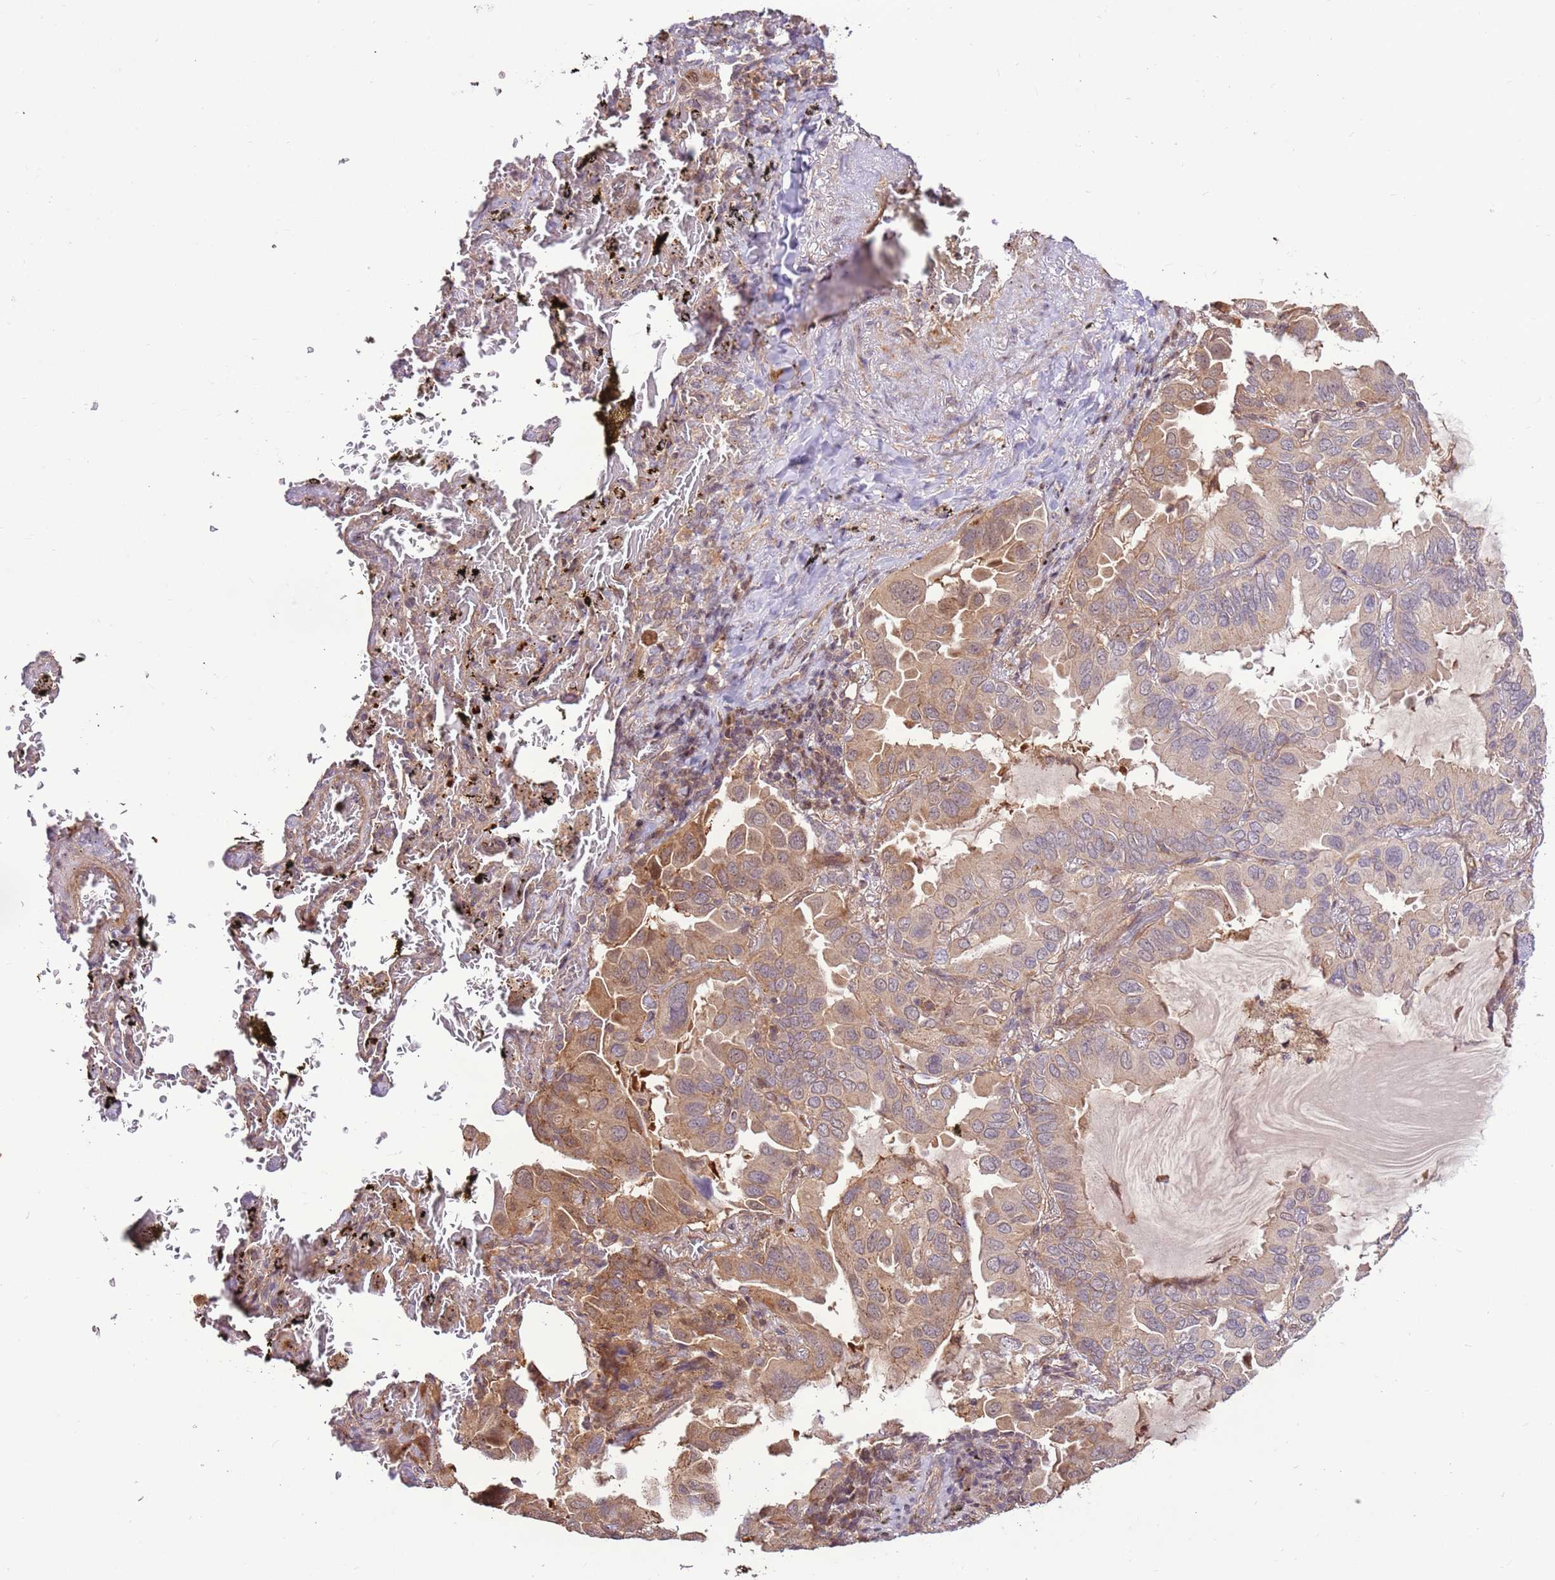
{"staining": {"intensity": "moderate", "quantity": "25%-75%", "location": "cytoplasmic/membranous"}, "tissue": "lung cancer", "cell_type": "Tumor cells", "image_type": "cancer", "snomed": [{"axis": "morphology", "description": "Adenocarcinoma, NOS"}, {"axis": "topography", "description": "Lung"}], "caption": "Moderate cytoplasmic/membranous positivity is present in approximately 25%-75% of tumor cells in lung adenocarcinoma. The staining was performed using DAB (3,3'-diaminobenzidine), with brown indicating positive protein expression. Nuclei are stained blue with hematoxylin.", "gene": "CCDC112", "patient": {"sex": "male", "age": 64}}